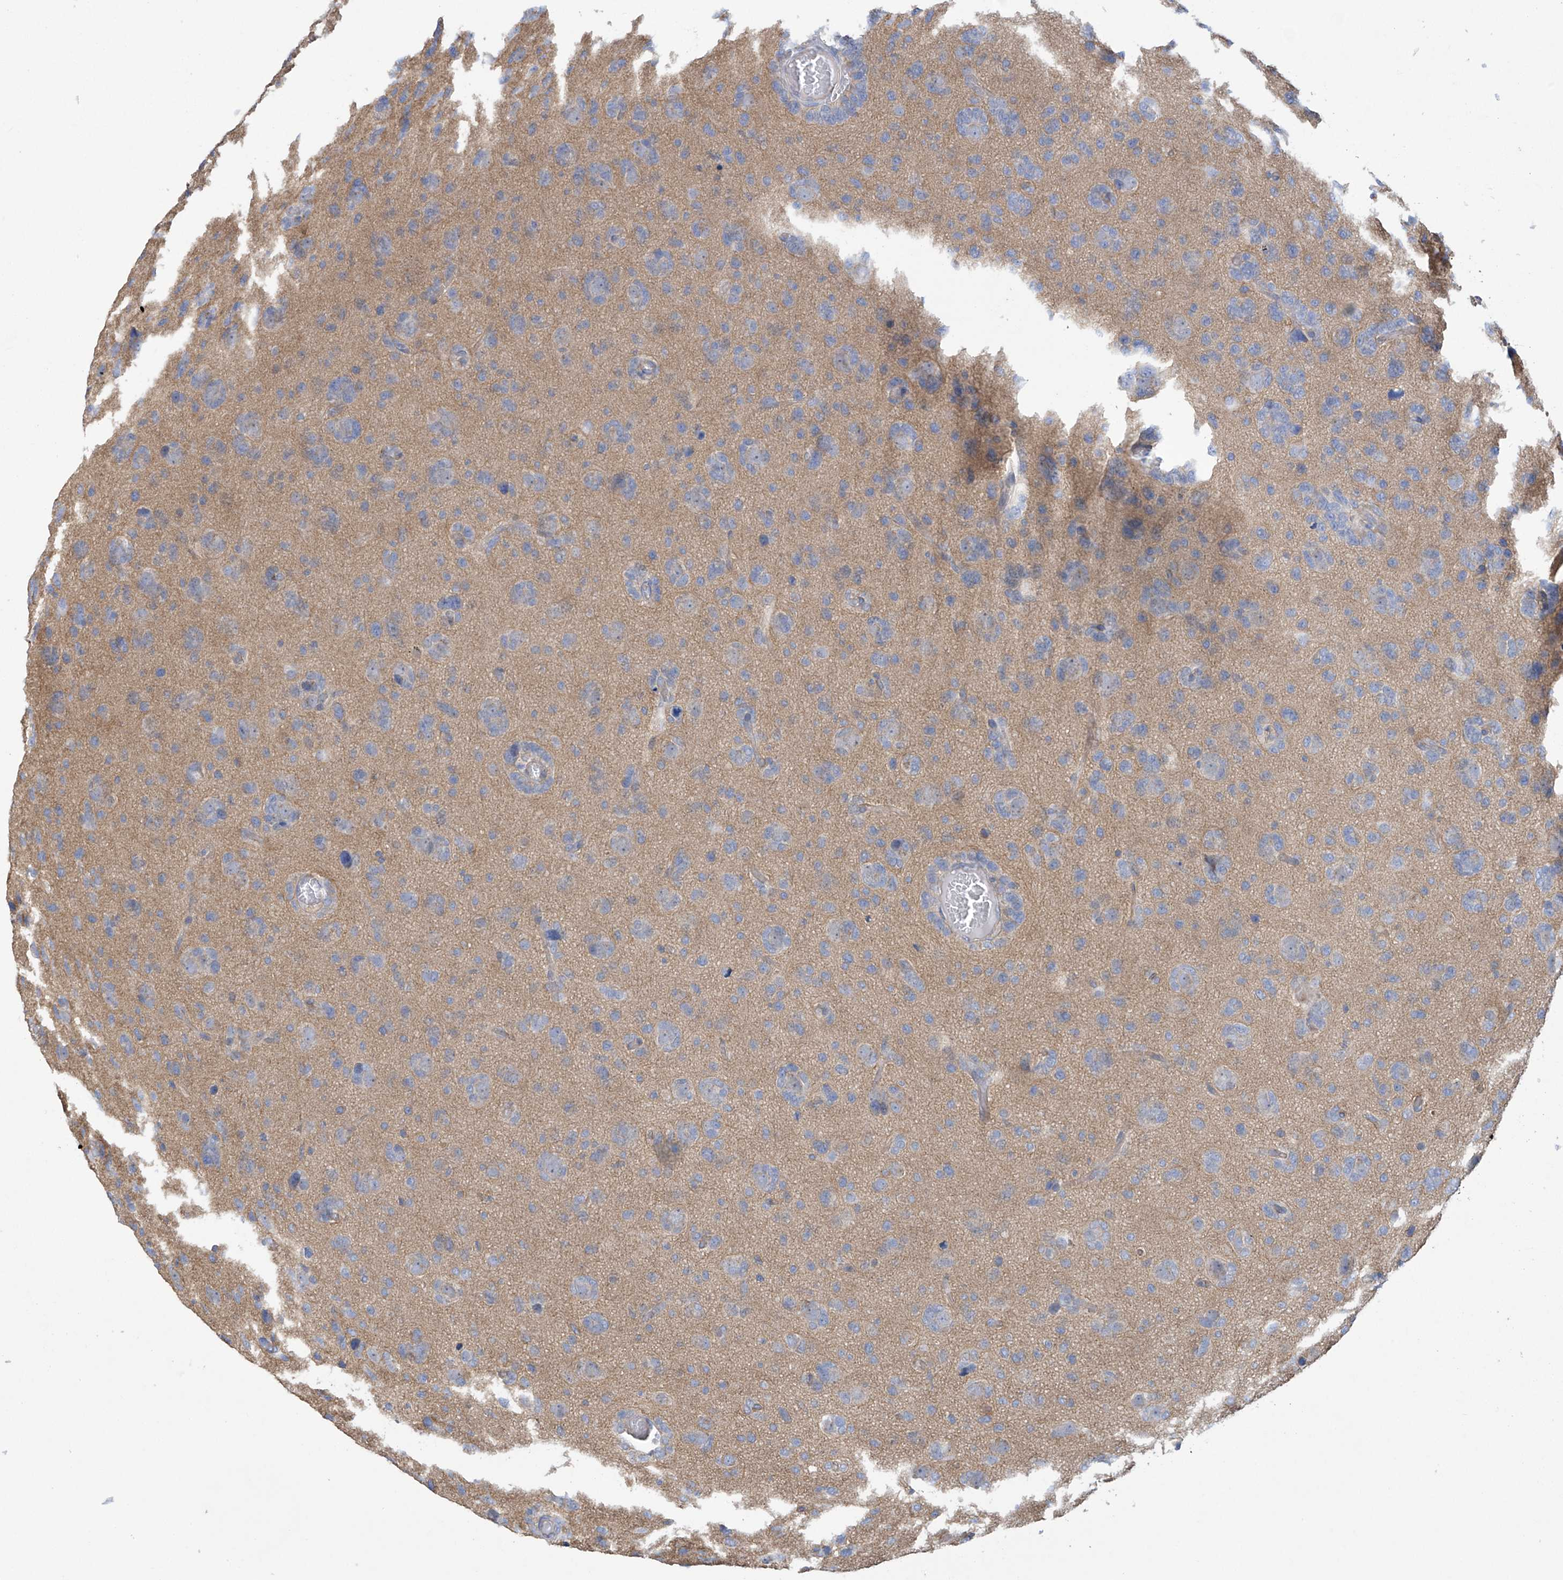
{"staining": {"intensity": "negative", "quantity": "none", "location": "none"}, "tissue": "glioma", "cell_type": "Tumor cells", "image_type": "cancer", "snomed": [{"axis": "morphology", "description": "Glioma, malignant, High grade"}, {"axis": "topography", "description": "Brain"}], "caption": "The photomicrograph displays no staining of tumor cells in malignant high-grade glioma.", "gene": "ABHD13", "patient": {"sex": "female", "age": 59}}